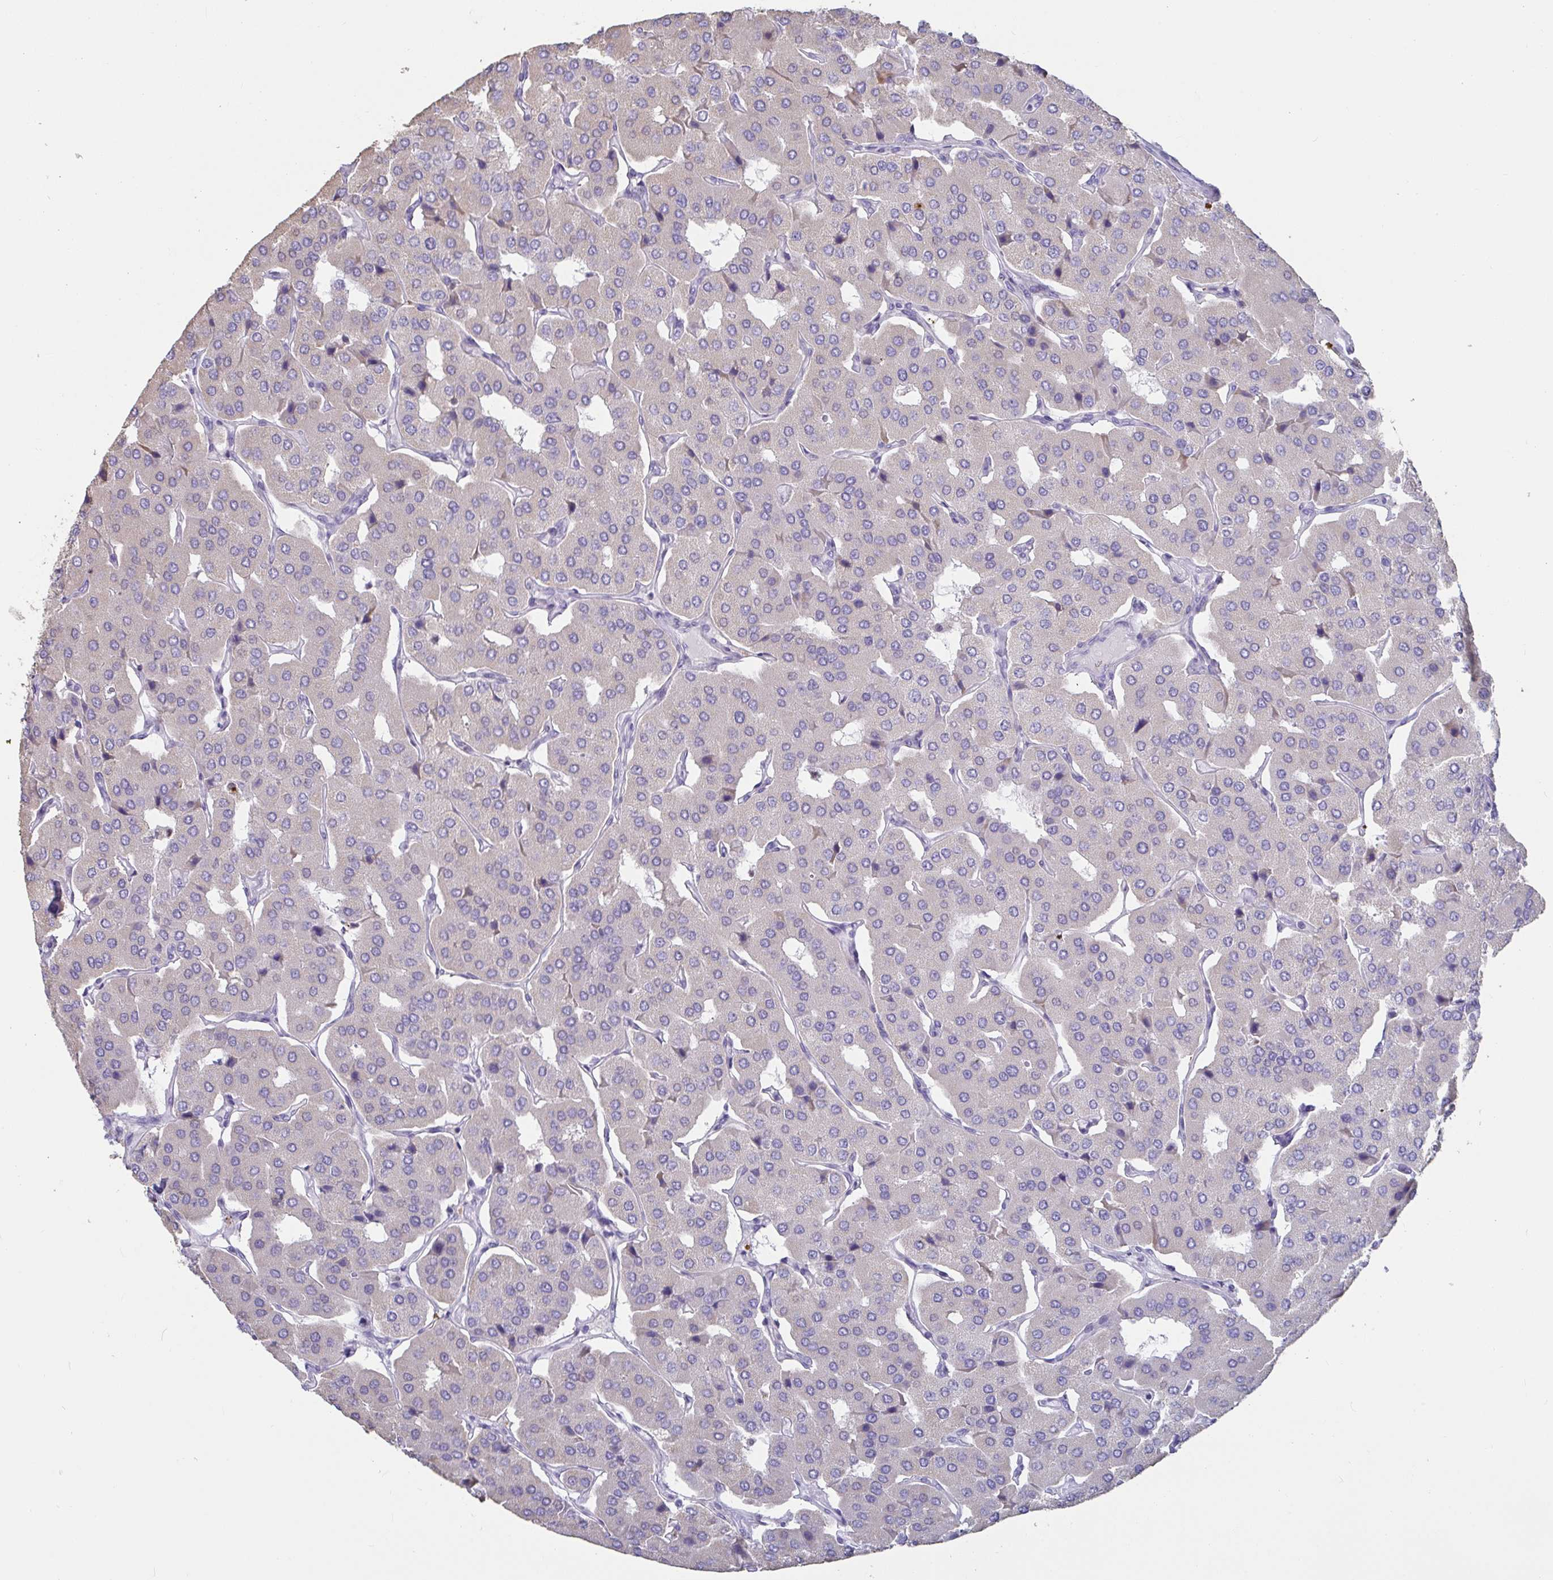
{"staining": {"intensity": "negative", "quantity": "none", "location": "none"}, "tissue": "parathyroid gland", "cell_type": "Glandular cells", "image_type": "normal", "snomed": [{"axis": "morphology", "description": "Normal tissue, NOS"}, {"axis": "morphology", "description": "Adenoma, NOS"}, {"axis": "topography", "description": "Parathyroid gland"}], "caption": "This is a micrograph of immunohistochemistry (IHC) staining of unremarkable parathyroid gland, which shows no expression in glandular cells.", "gene": "ZNF586", "patient": {"sex": "female", "age": 86}}